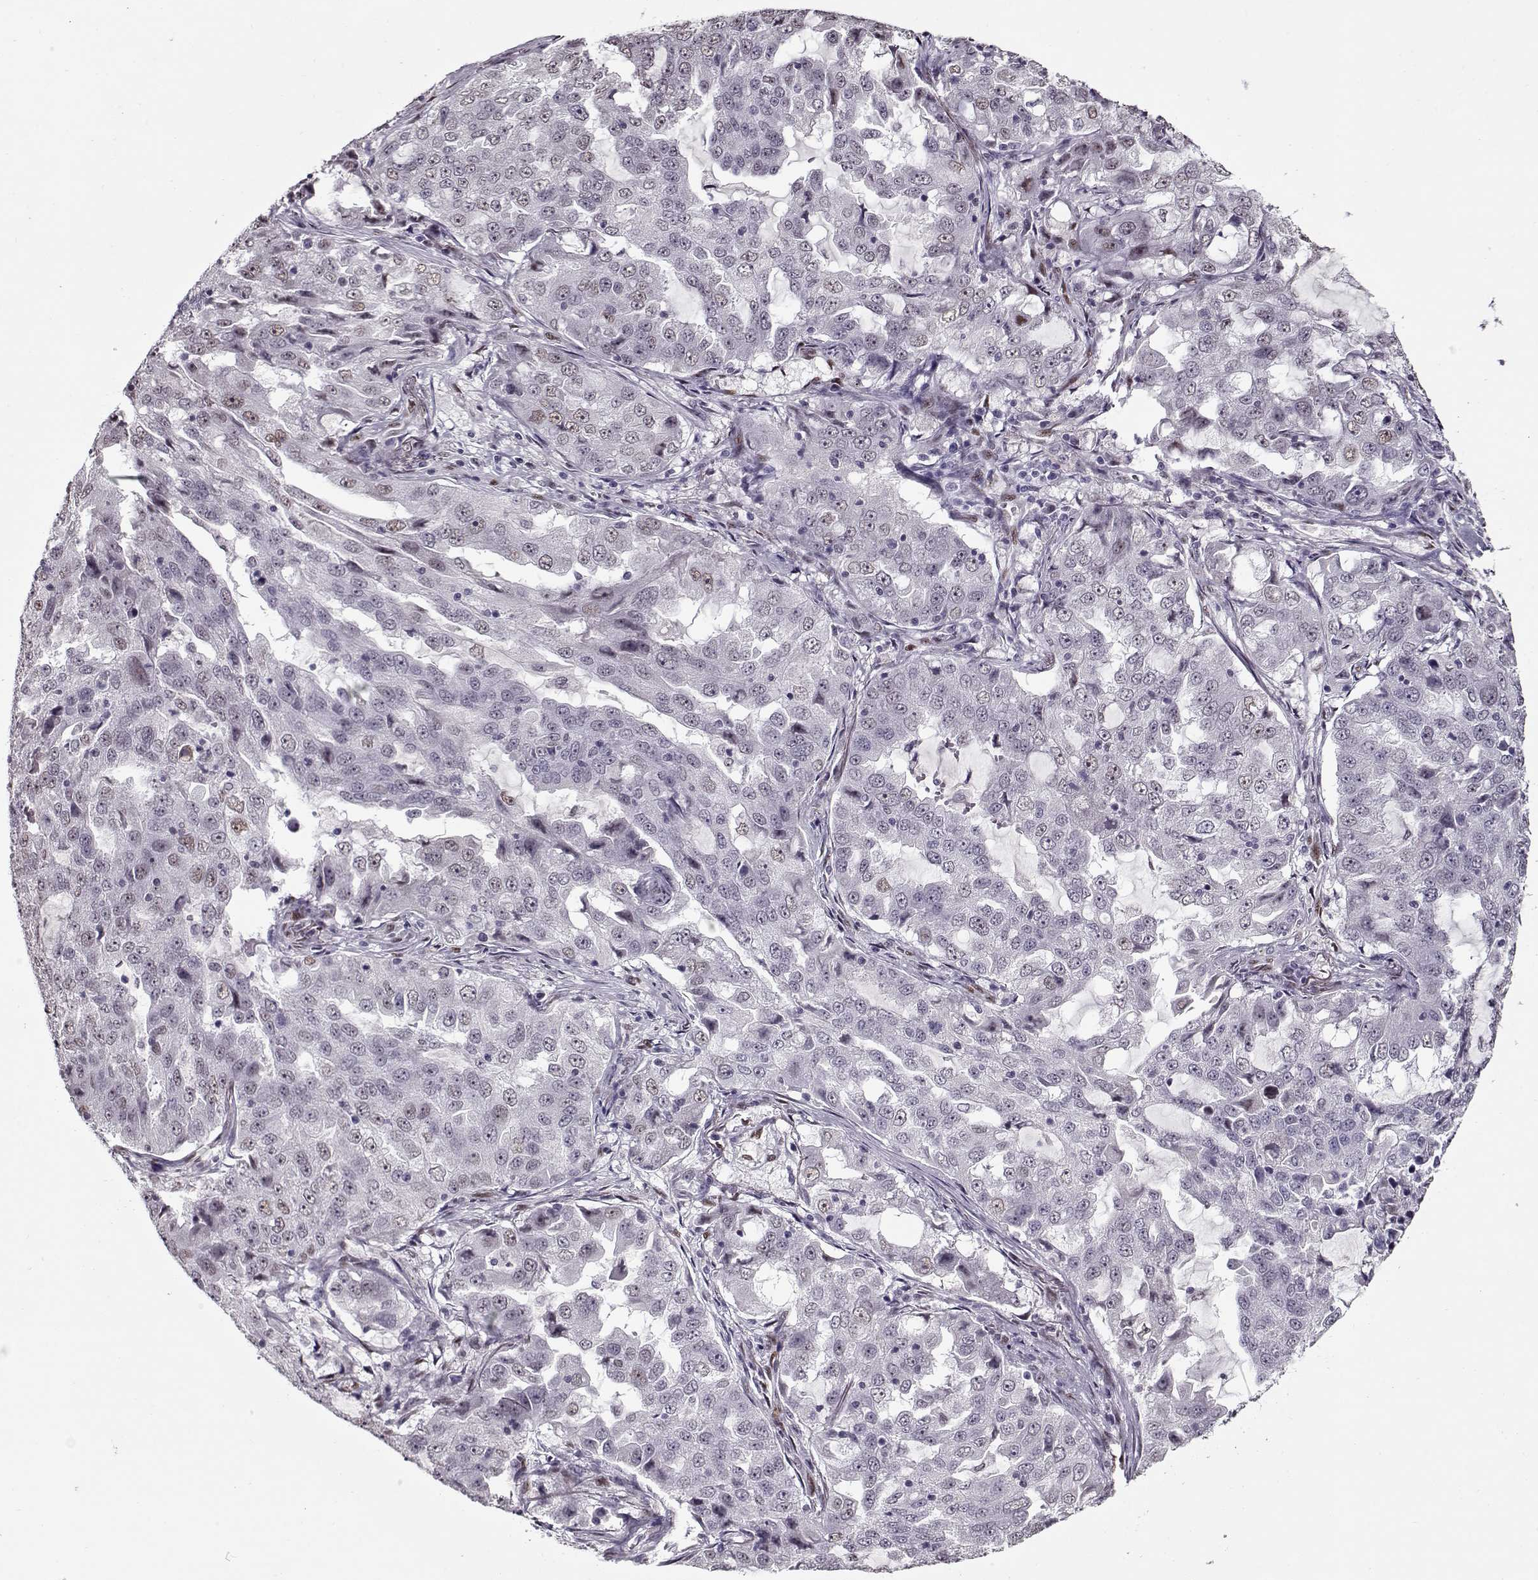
{"staining": {"intensity": "negative", "quantity": "none", "location": "none"}, "tissue": "lung cancer", "cell_type": "Tumor cells", "image_type": "cancer", "snomed": [{"axis": "morphology", "description": "Adenocarcinoma, NOS"}, {"axis": "topography", "description": "Lung"}], "caption": "Immunohistochemistry photomicrograph of neoplastic tissue: human adenocarcinoma (lung) stained with DAB (3,3'-diaminobenzidine) exhibits no significant protein positivity in tumor cells.", "gene": "PRMT8", "patient": {"sex": "female", "age": 61}}